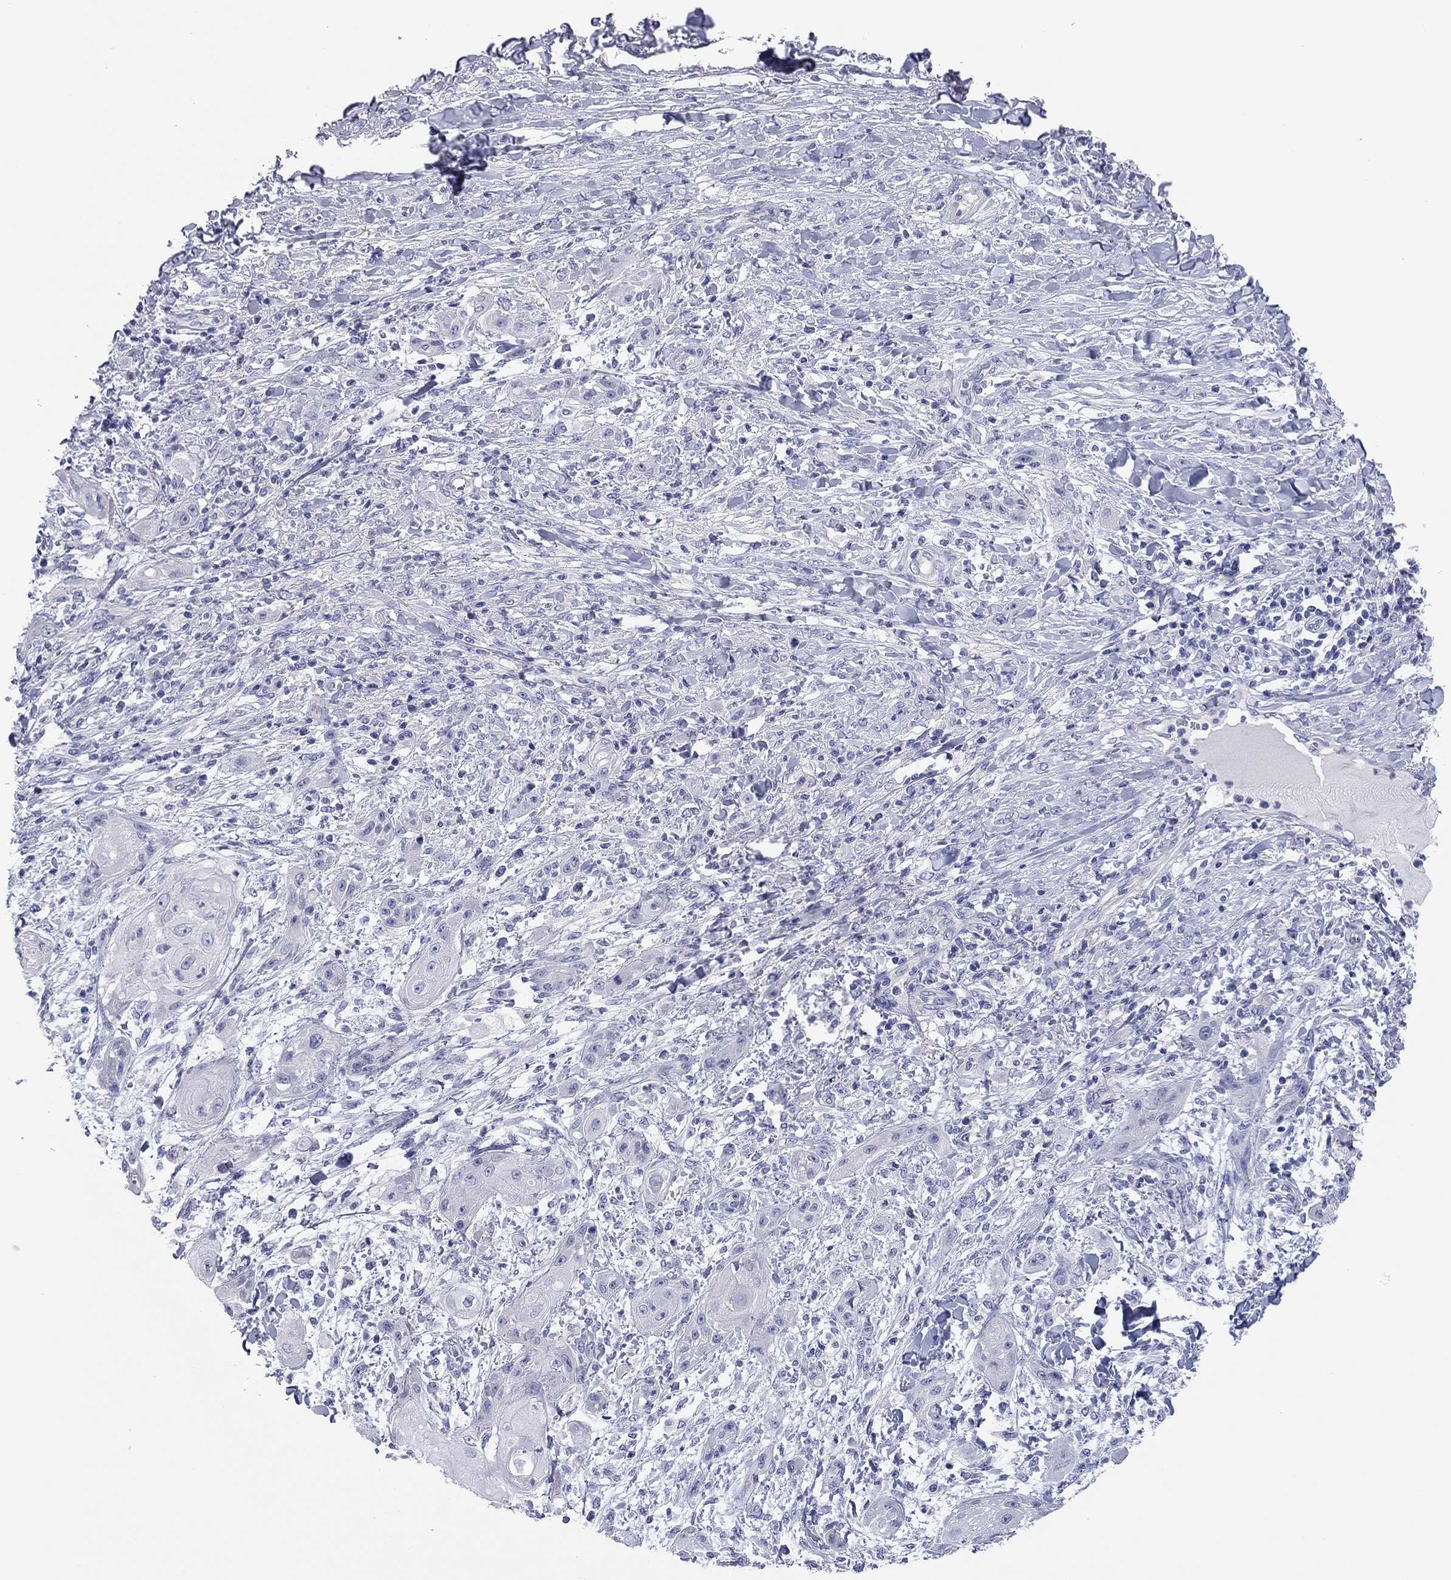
{"staining": {"intensity": "negative", "quantity": "none", "location": "none"}, "tissue": "skin cancer", "cell_type": "Tumor cells", "image_type": "cancer", "snomed": [{"axis": "morphology", "description": "Squamous cell carcinoma, NOS"}, {"axis": "topography", "description": "Skin"}], "caption": "Human squamous cell carcinoma (skin) stained for a protein using immunohistochemistry displays no expression in tumor cells.", "gene": "TMEM221", "patient": {"sex": "male", "age": 62}}